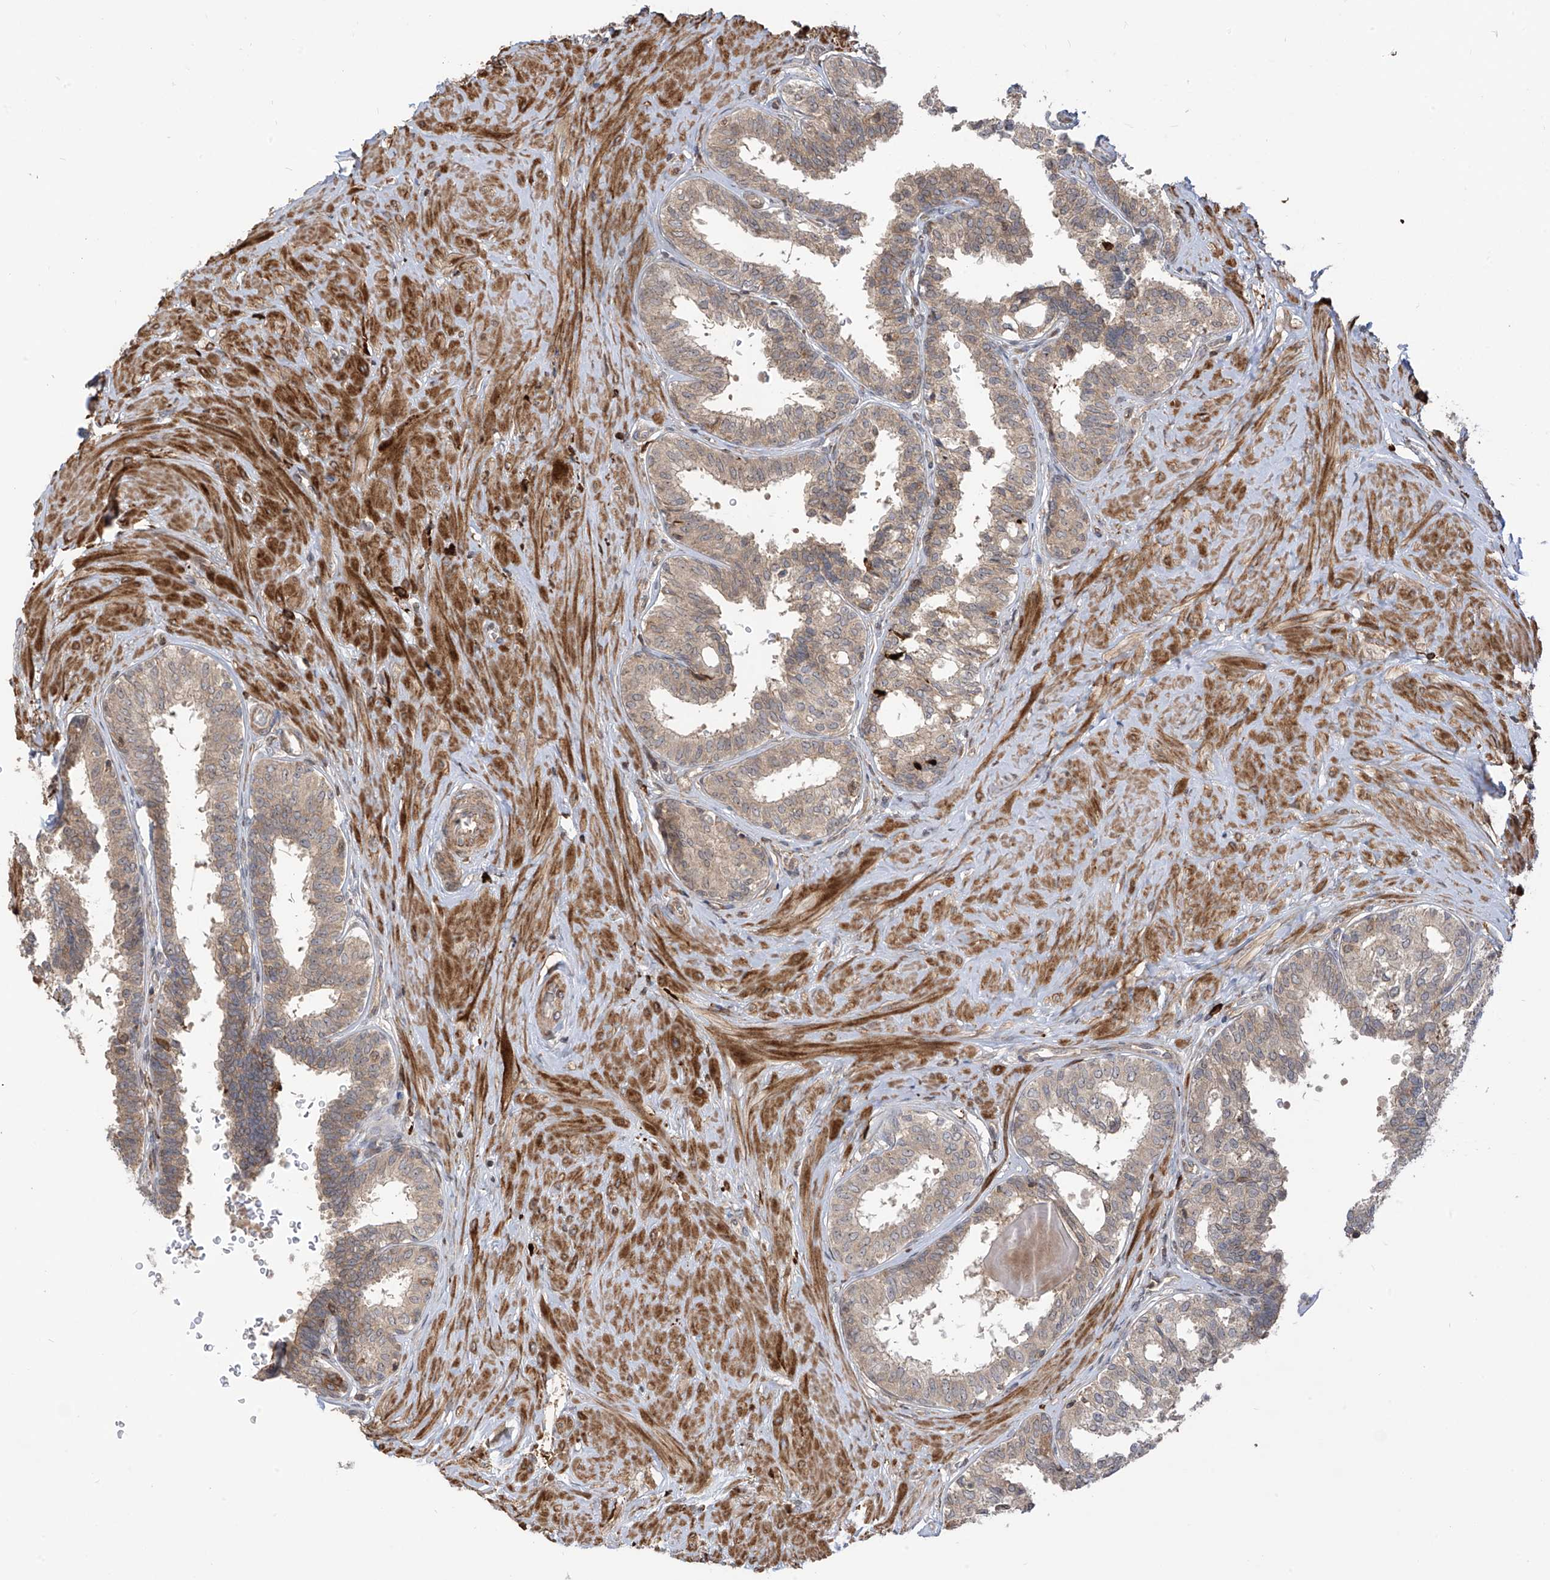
{"staining": {"intensity": "weak", "quantity": "25%-75%", "location": "cytoplasmic/membranous"}, "tissue": "prostate", "cell_type": "Glandular cells", "image_type": "normal", "snomed": [{"axis": "morphology", "description": "Normal tissue, NOS"}, {"axis": "topography", "description": "Prostate"}], "caption": "High-power microscopy captured an immunohistochemistry (IHC) histopathology image of benign prostate, revealing weak cytoplasmic/membranous positivity in approximately 25%-75% of glandular cells. (Stains: DAB (3,3'-diaminobenzidine) in brown, nuclei in blue, Microscopy: brightfield microscopy at high magnification).", "gene": "ATAD2B", "patient": {"sex": "male", "age": 48}}